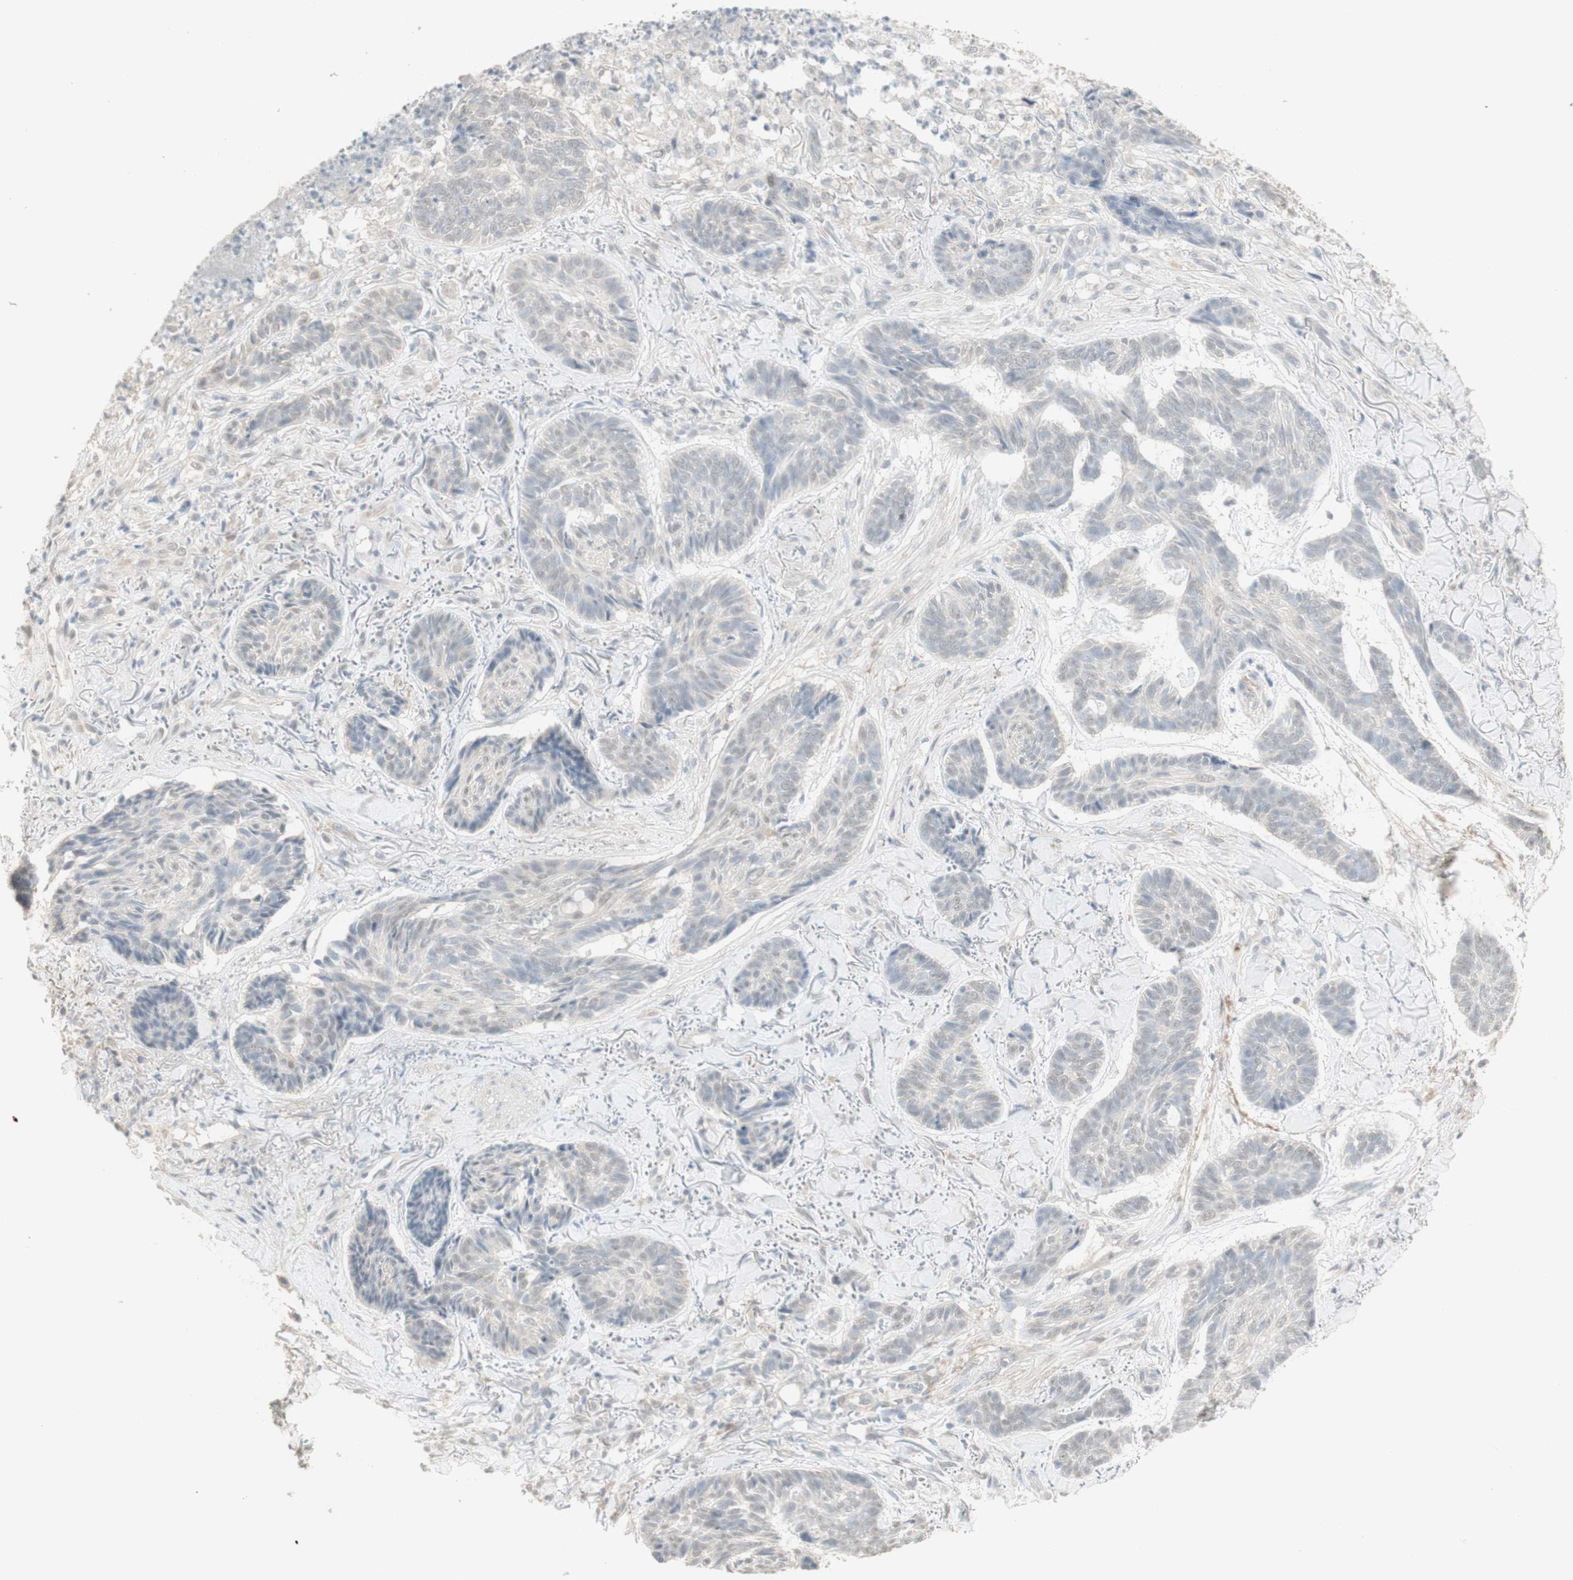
{"staining": {"intensity": "negative", "quantity": "none", "location": "none"}, "tissue": "skin cancer", "cell_type": "Tumor cells", "image_type": "cancer", "snomed": [{"axis": "morphology", "description": "Basal cell carcinoma"}, {"axis": "topography", "description": "Skin"}], "caption": "This is an IHC image of skin cancer (basal cell carcinoma). There is no staining in tumor cells.", "gene": "MUC3A", "patient": {"sex": "male", "age": 43}}